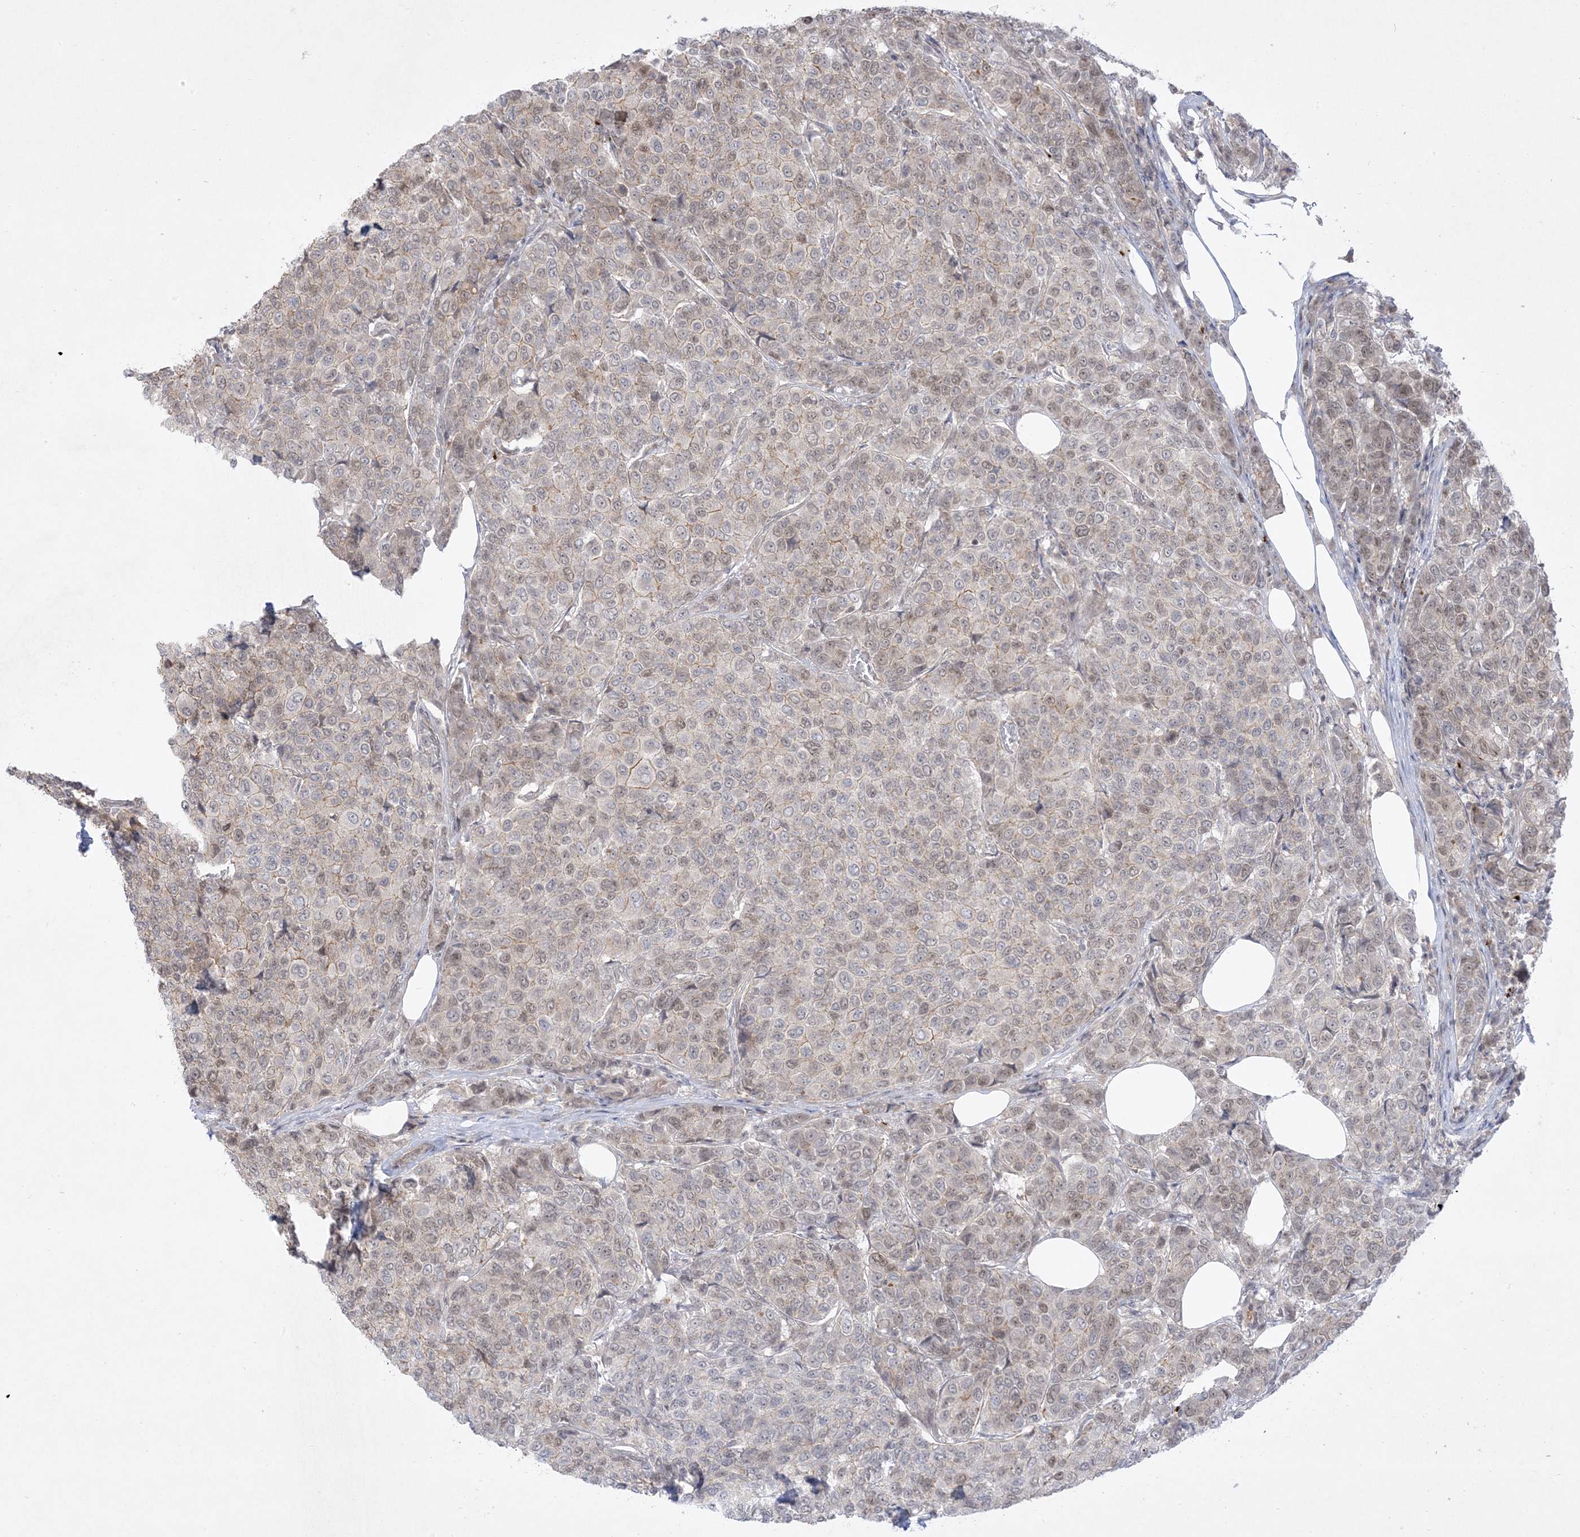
{"staining": {"intensity": "weak", "quantity": "25%-75%", "location": "cytoplasmic/membranous,nuclear"}, "tissue": "breast cancer", "cell_type": "Tumor cells", "image_type": "cancer", "snomed": [{"axis": "morphology", "description": "Duct carcinoma"}, {"axis": "topography", "description": "Breast"}], "caption": "This is an image of immunohistochemistry staining of breast invasive ductal carcinoma, which shows weak staining in the cytoplasmic/membranous and nuclear of tumor cells.", "gene": "PTK6", "patient": {"sex": "female", "age": 55}}